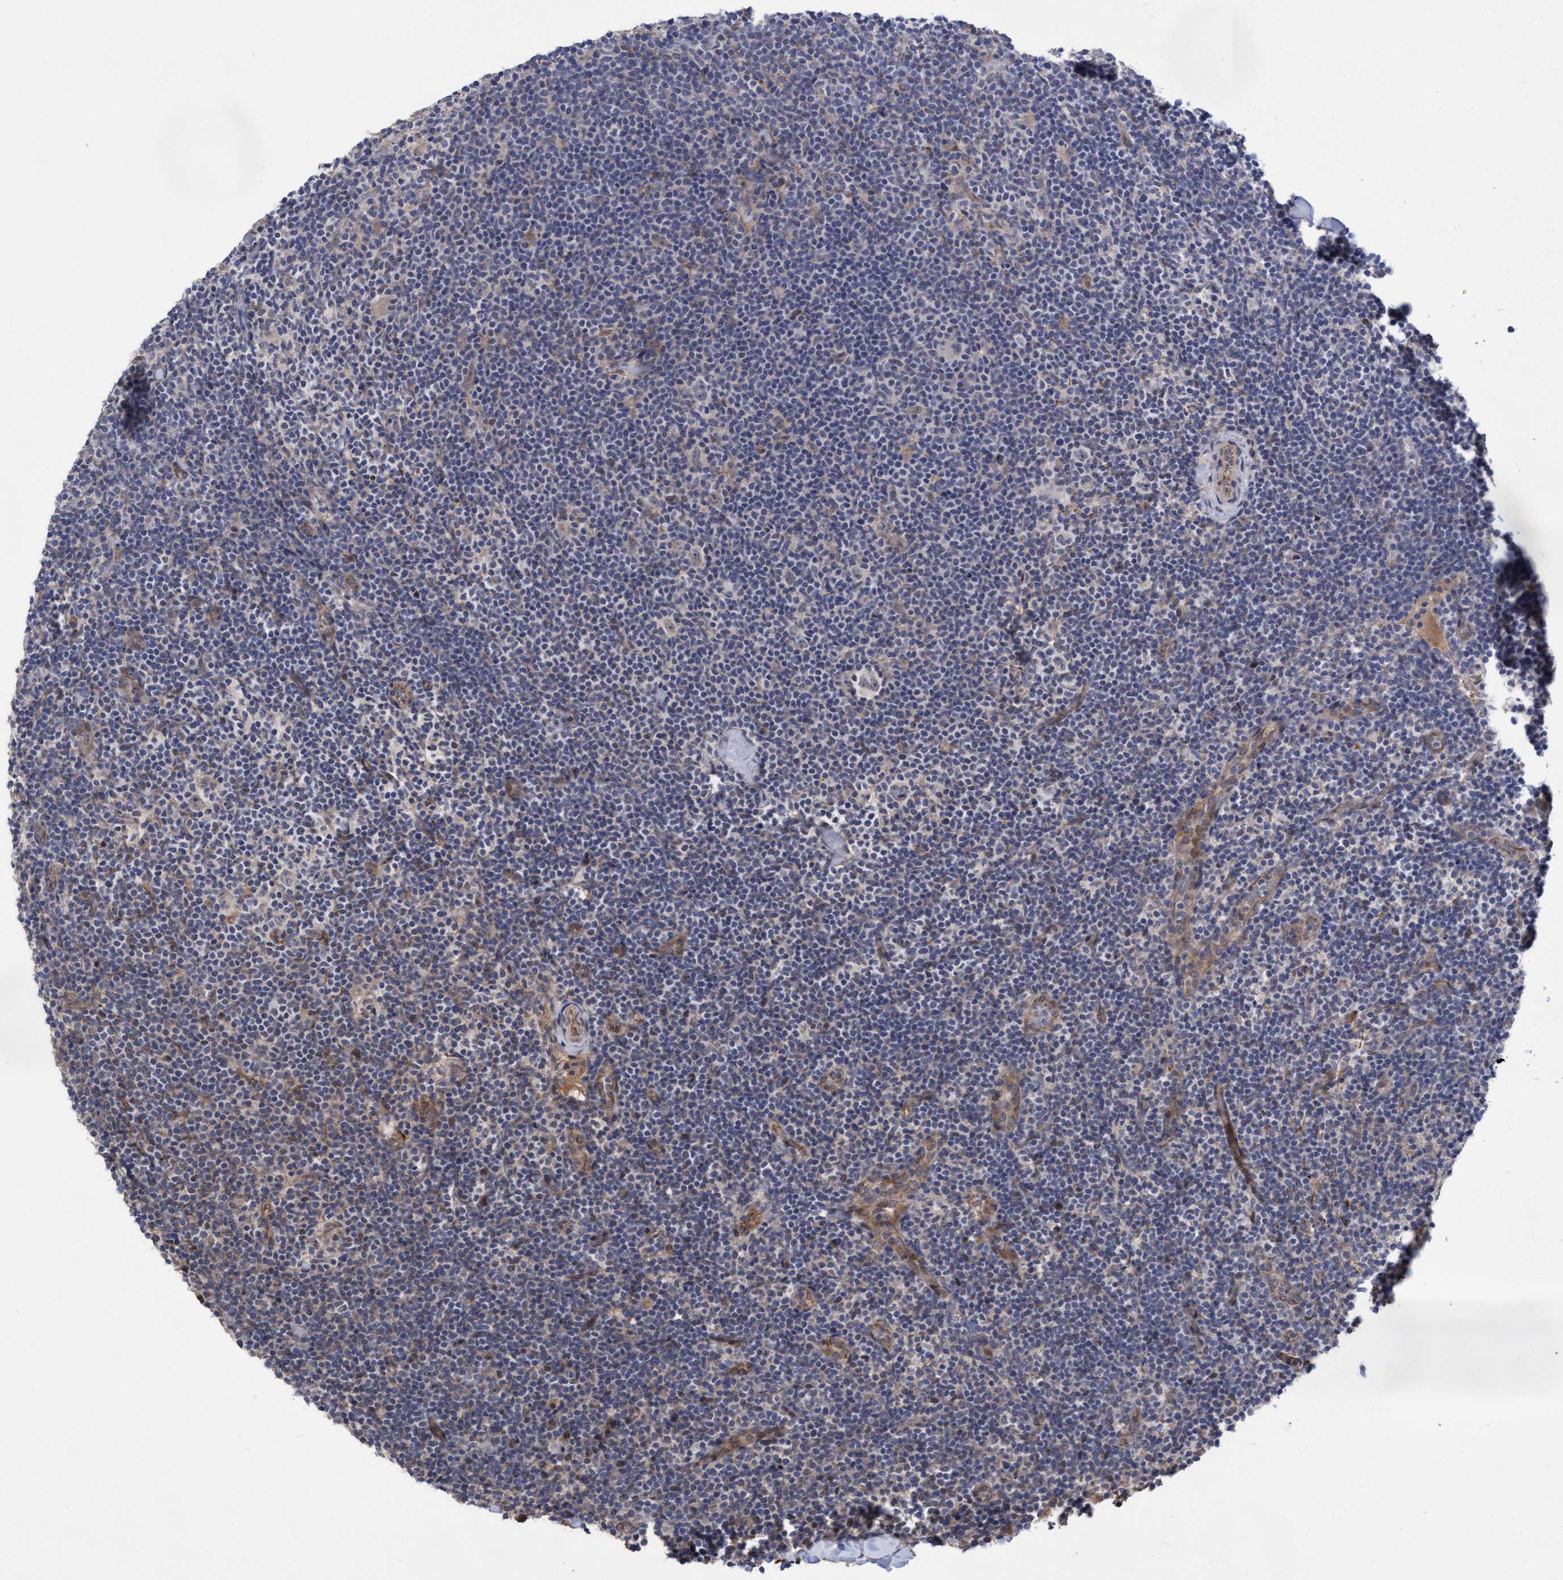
{"staining": {"intensity": "negative", "quantity": "none", "location": "none"}, "tissue": "lymphoma", "cell_type": "Tumor cells", "image_type": "cancer", "snomed": [{"axis": "morphology", "description": "Hodgkin's disease, NOS"}, {"axis": "topography", "description": "Lymph node"}], "caption": "This is an immunohistochemistry (IHC) histopathology image of human Hodgkin's disease. There is no staining in tumor cells.", "gene": "COBL", "patient": {"sex": "female", "age": 57}}